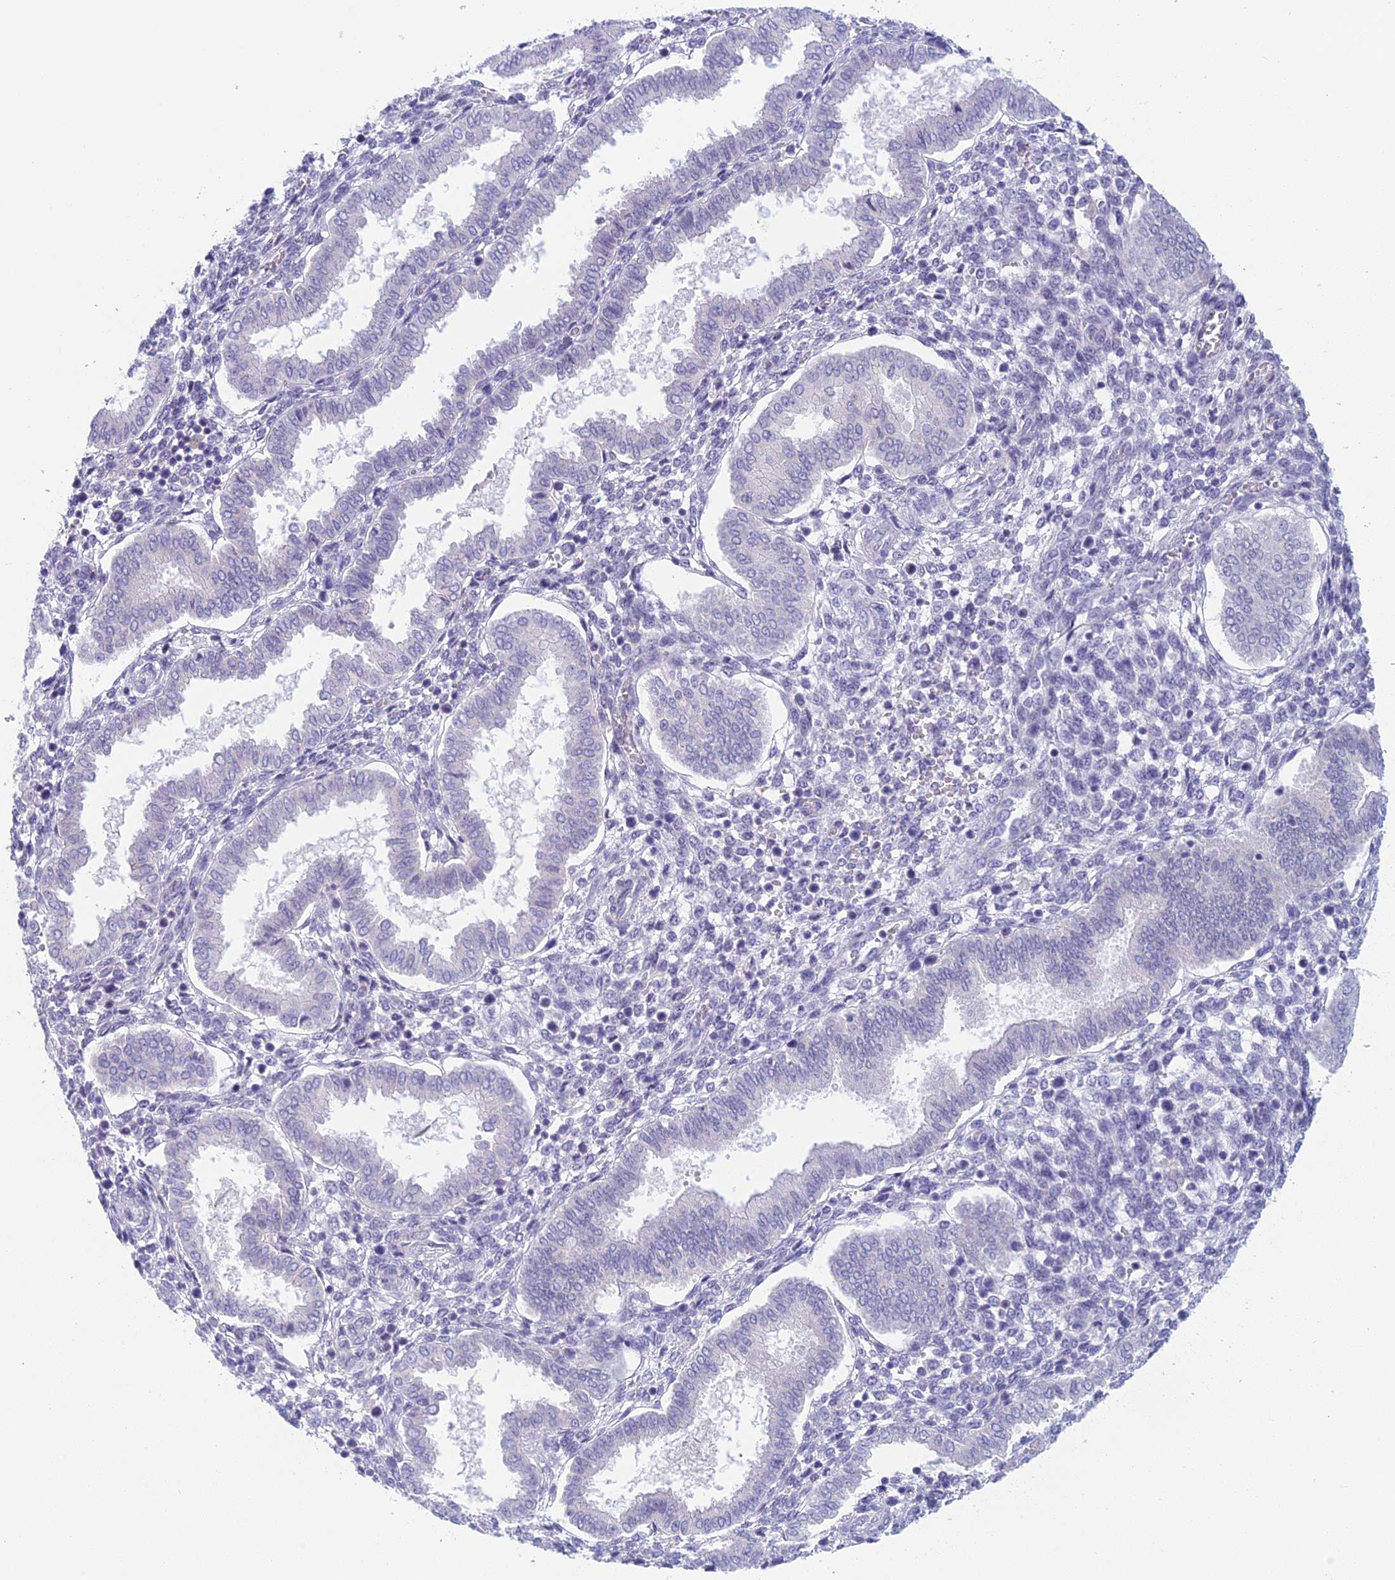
{"staining": {"intensity": "negative", "quantity": "none", "location": "none"}, "tissue": "endometrium", "cell_type": "Cells in endometrial stroma", "image_type": "normal", "snomed": [{"axis": "morphology", "description": "Normal tissue, NOS"}, {"axis": "topography", "description": "Endometrium"}], "caption": "DAB immunohistochemical staining of unremarkable human endometrium demonstrates no significant staining in cells in endometrial stroma.", "gene": "TMEM161B", "patient": {"sex": "female", "age": 24}}